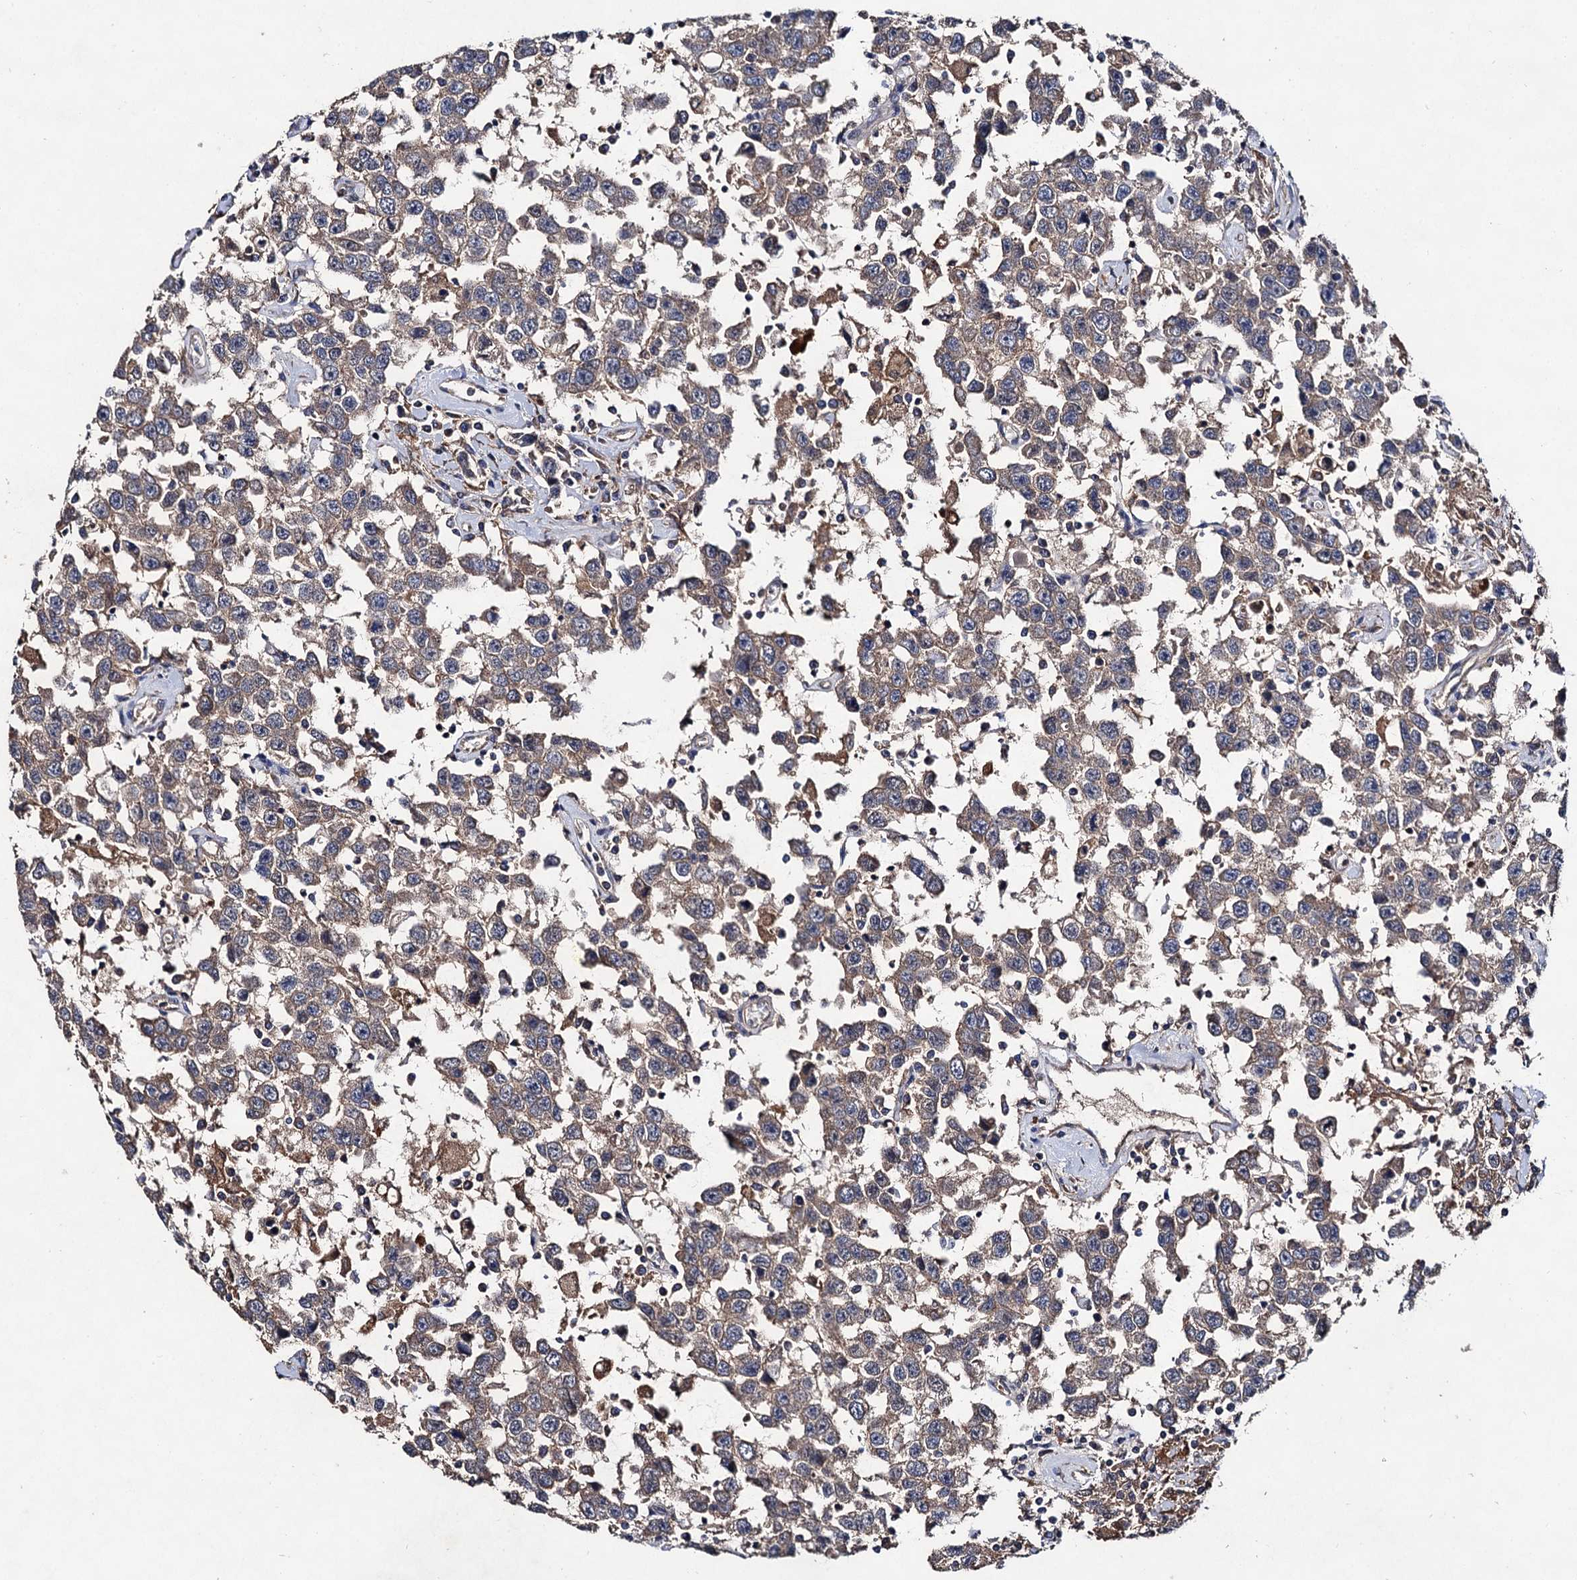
{"staining": {"intensity": "weak", "quantity": ">75%", "location": "cytoplasmic/membranous"}, "tissue": "testis cancer", "cell_type": "Tumor cells", "image_type": "cancer", "snomed": [{"axis": "morphology", "description": "Seminoma, NOS"}, {"axis": "topography", "description": "Testis"}], "caption": "The micrograph displays a brown stain indicating the presence of a protein in the cytoplasmic/membranous of tumor cells in seminoma (testis).", "gene": "VPS29", "patient": {"sex": "male", "age": 41}}